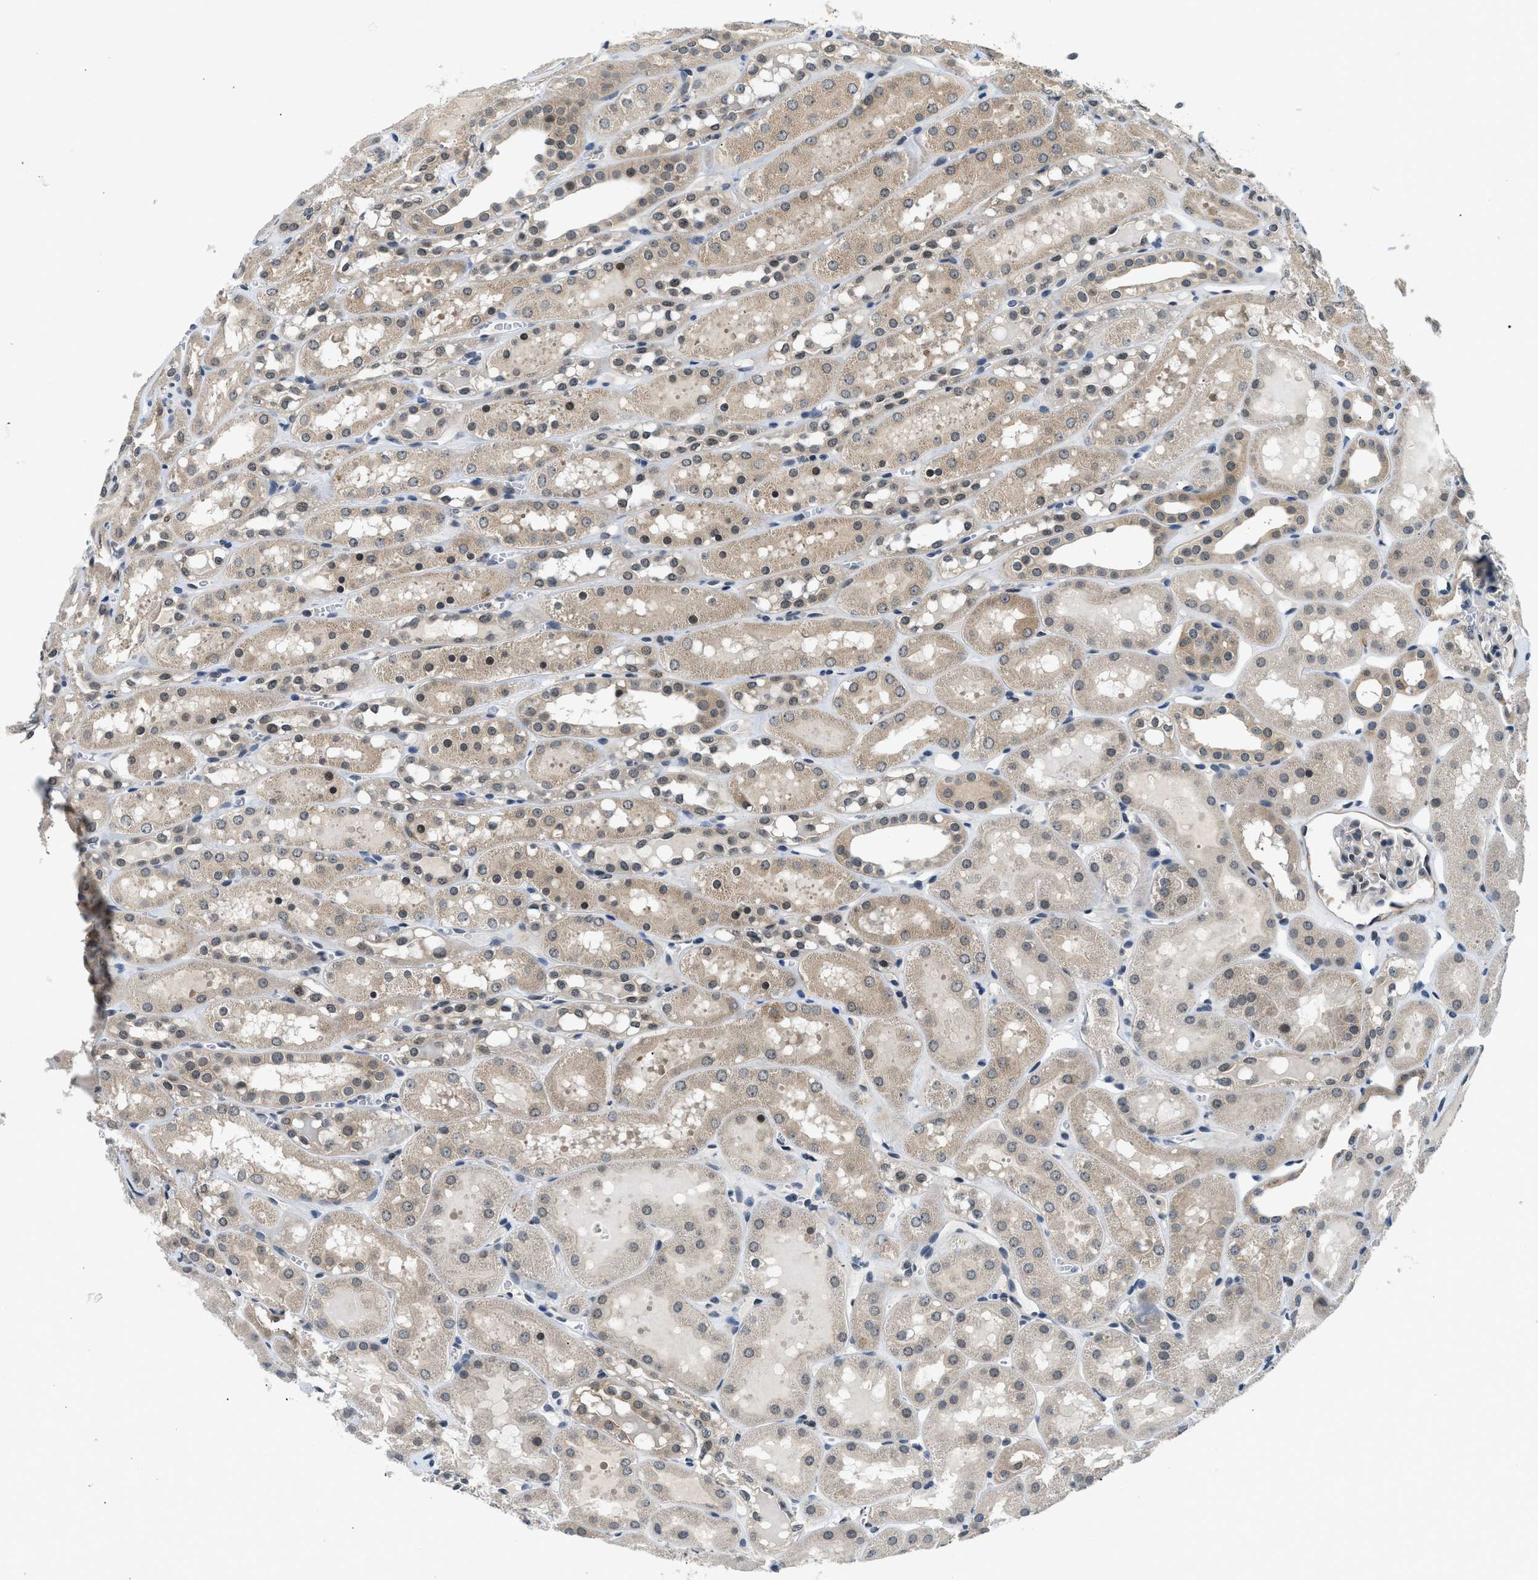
{"staining": {"intensity": "negative", "quantity": "none", "location": "none"}, "tissue": "kidney", "cell_type": "Cells in glomeruli", "image_type": "normal", "snomed": [{"axis": "morphology", "description": "Normal tissue, NOS"}, {"axis": "topography", "description": "Kidney"}, {"axis": "topography", "description": "Urinary bladder"}], "caption": "The immunohistochemistry histopathology image has no significant staining in cells in glomeruli of kidney.", "gene": "MTMR1", "patient": {"sex": "male", "age": 16}}